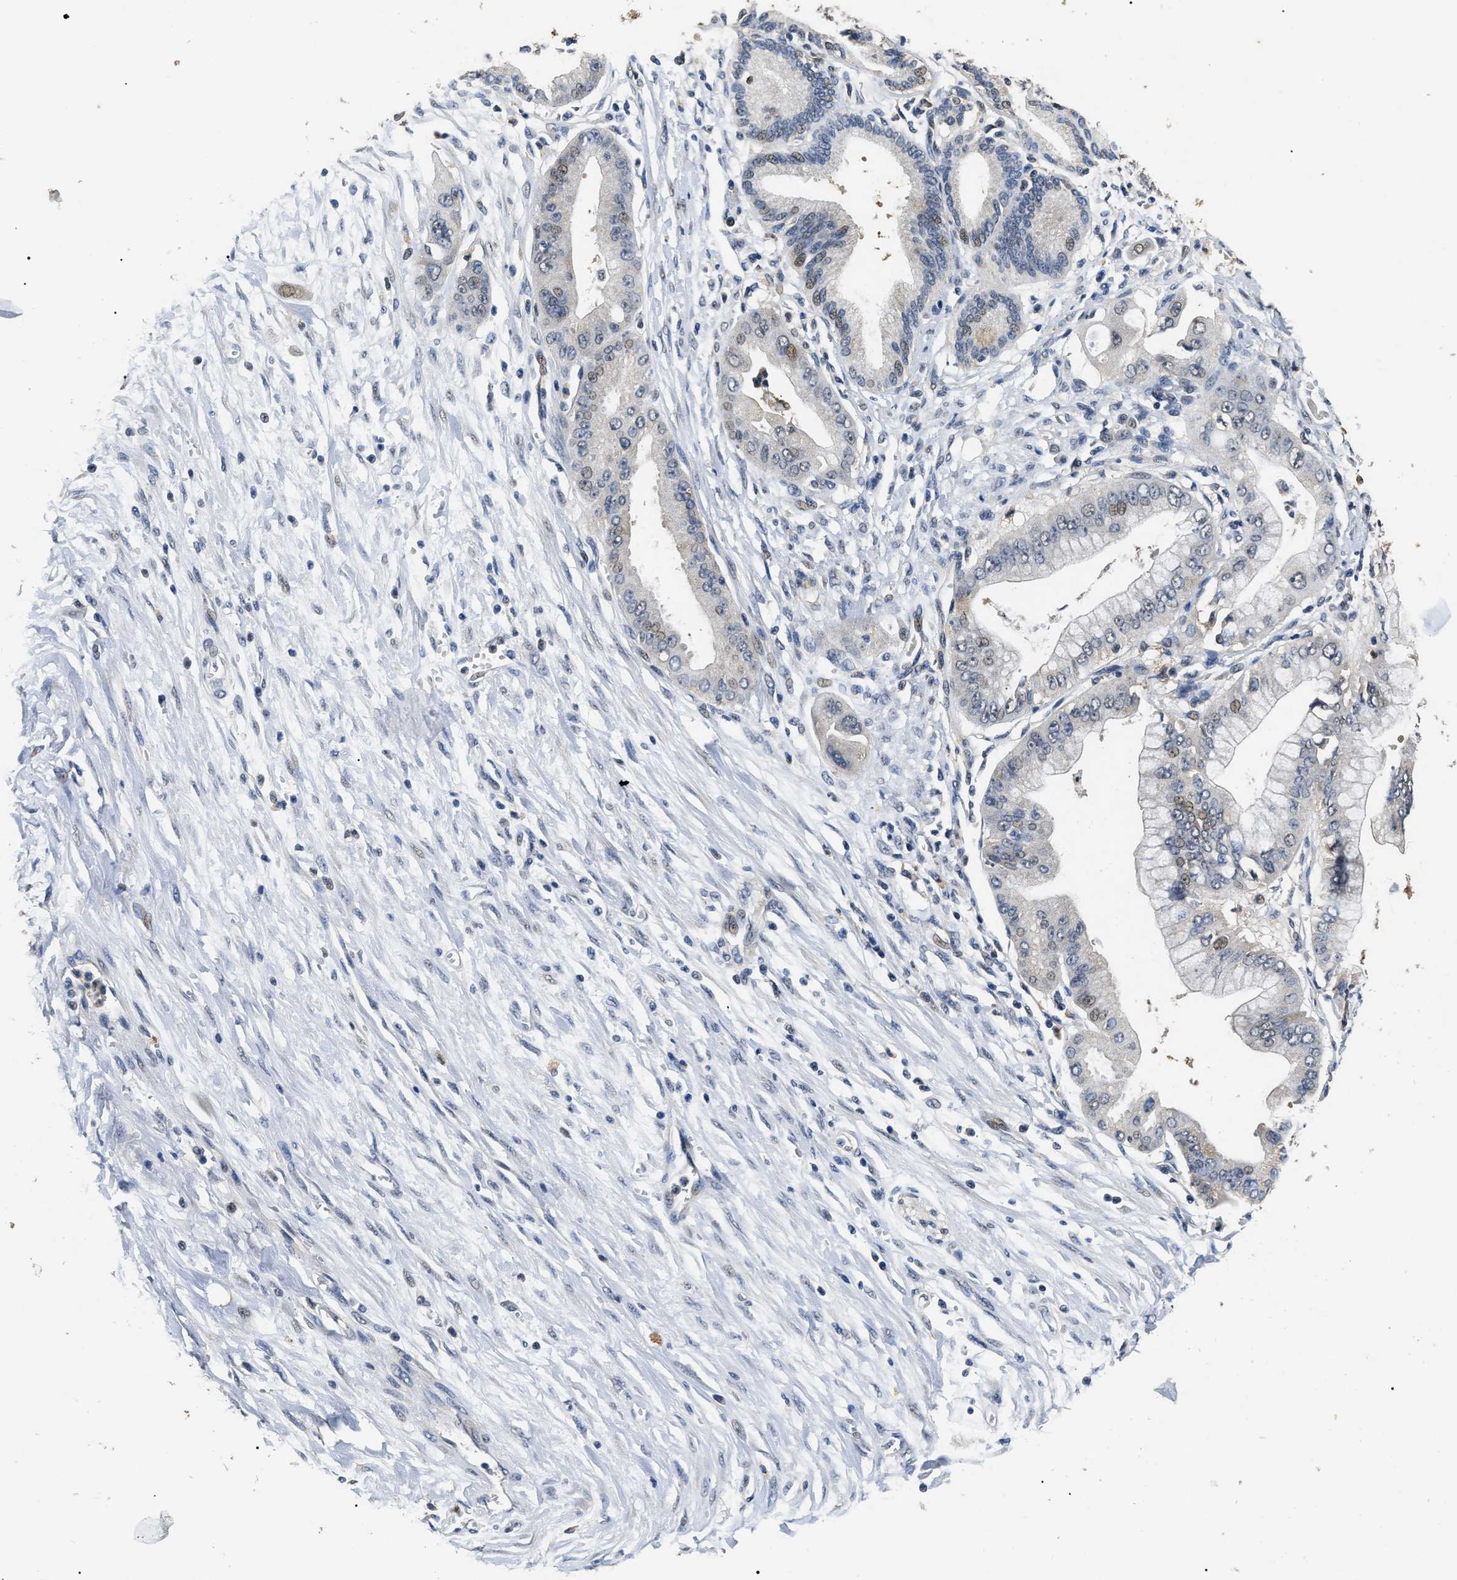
{"staining": {"intensity": "weak", "quantity": "<25%", "location": "nuclear"}, "tissue": "pancreatic cancer", "cell_type": "Tumor cells", "image_type": "cancer", "snomed": [{"axis": "morphology", "description": "Adenocarcinoma, NOS"}, {"axis": "topography", "description": "Pancreas"}], "caption": "Immunohistochemistry micrograph of neoplastic tissue: pancreatic cancer (adenocarcinoma) stained with DAB (3,3'-diaminobenzidine) reveals no significant protein expression in tumor cells.", "gene": "PSMD8", "patient": {"sex": "male", "age": 59}}